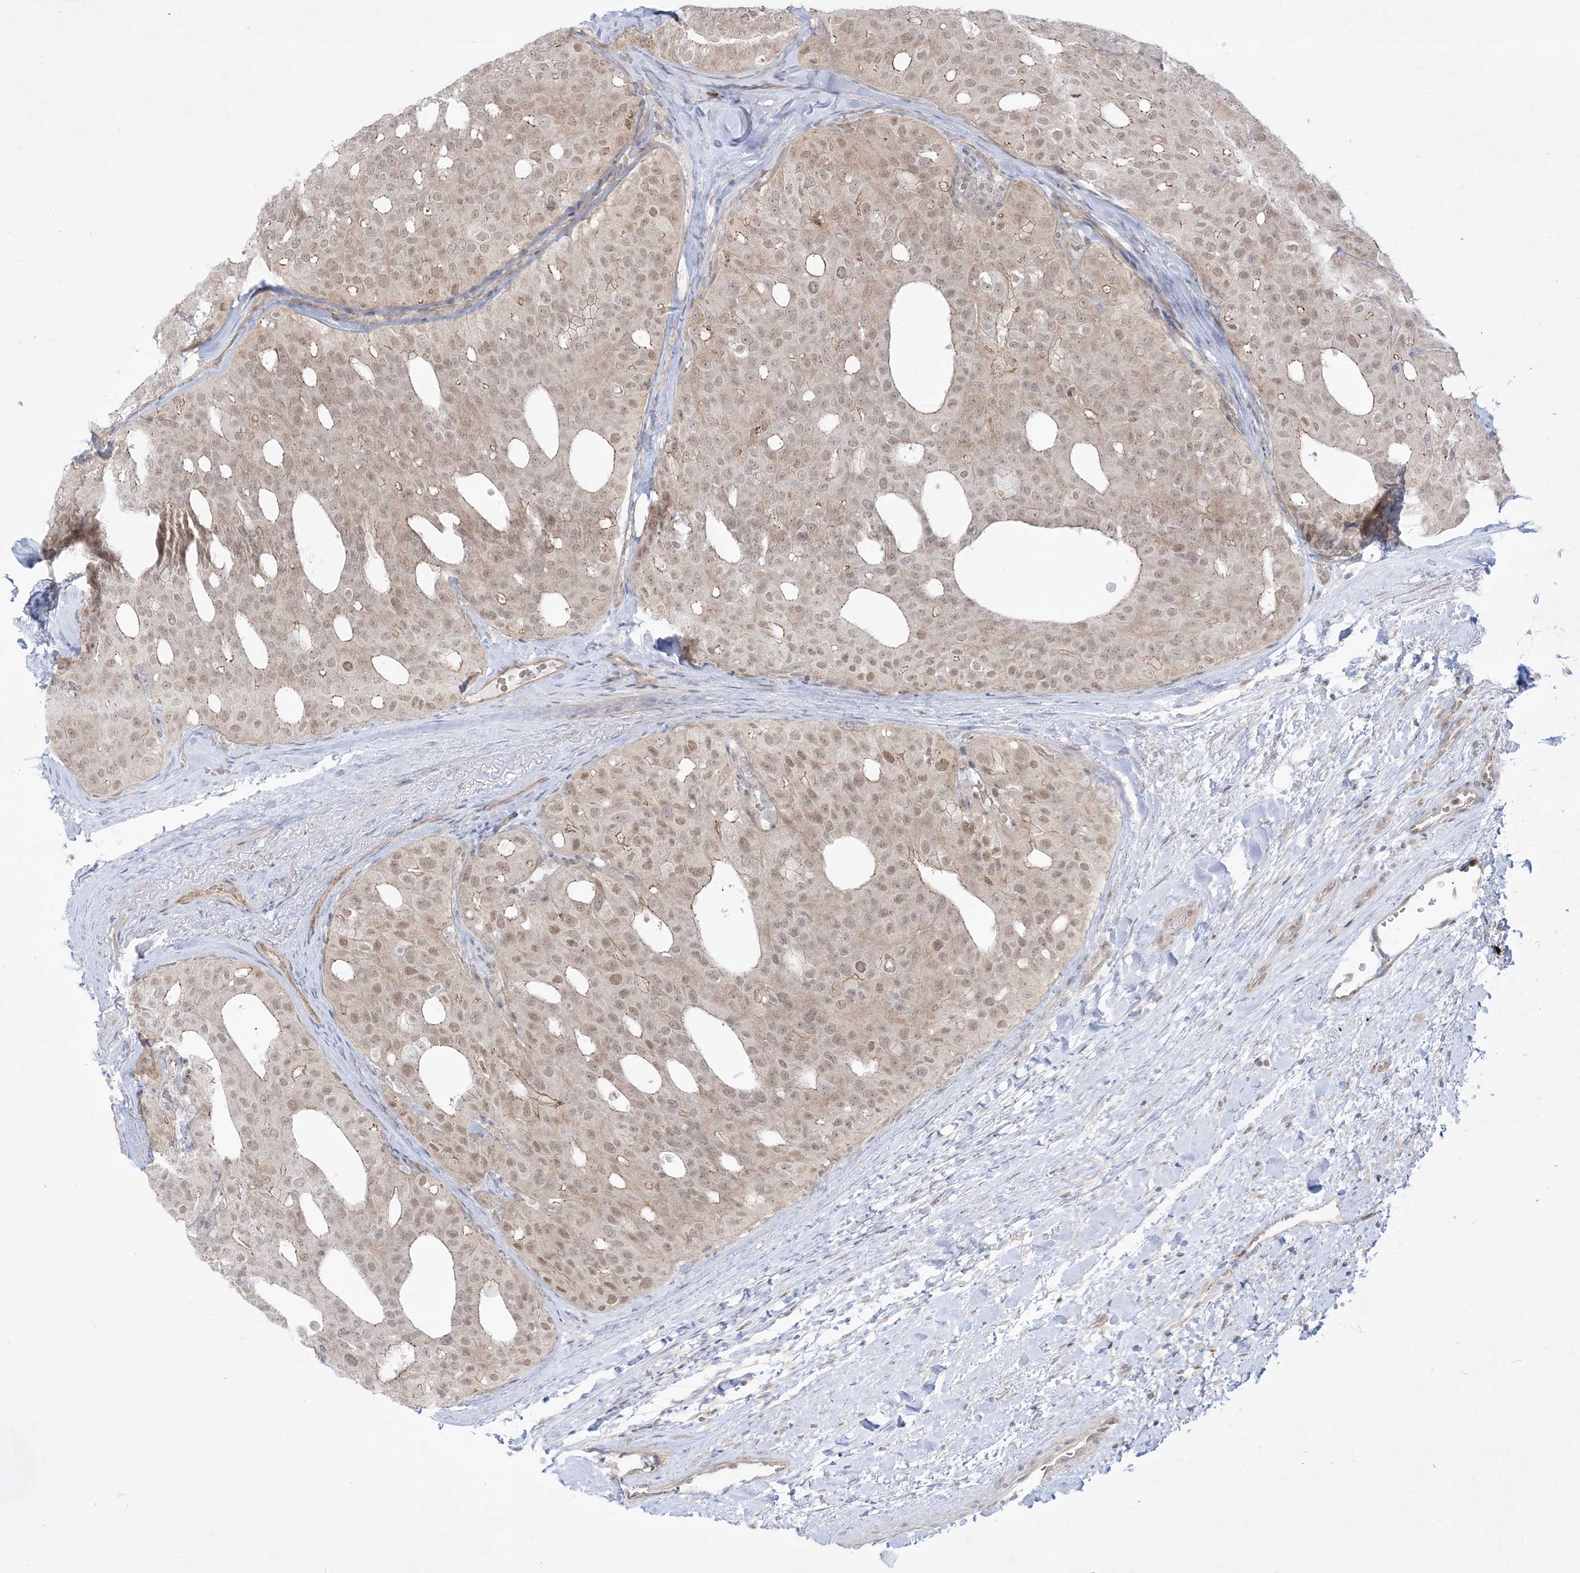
{"staining": {"intensity": "weak", "quantity": ">75%", "location": "cytoplasmic/membranous,nuclear"}, "tissue": "thyroid cancer", "cell_type": "Tumor cells", "image_type": "cancer", "snomed": [{"axis": "morphology", "description": "Follicular adenoma carcinoma, NOS"}, {"axis": "topography", "description": "Thyroid gland"}], "caption": "IHC (DAB (3,3'-diaminobenzidine)) staining of thyroid cancer exhibits weak cytoplasmic/membranous and nuclear protein positivity in approximately >75% of tumor cells. (DAB (3,3'-diaminobenzidine) = brown stain, brightfield microscopy at high magnification).", "gene": "PTK6", "patient": {"sex": "male", "age": 75}}